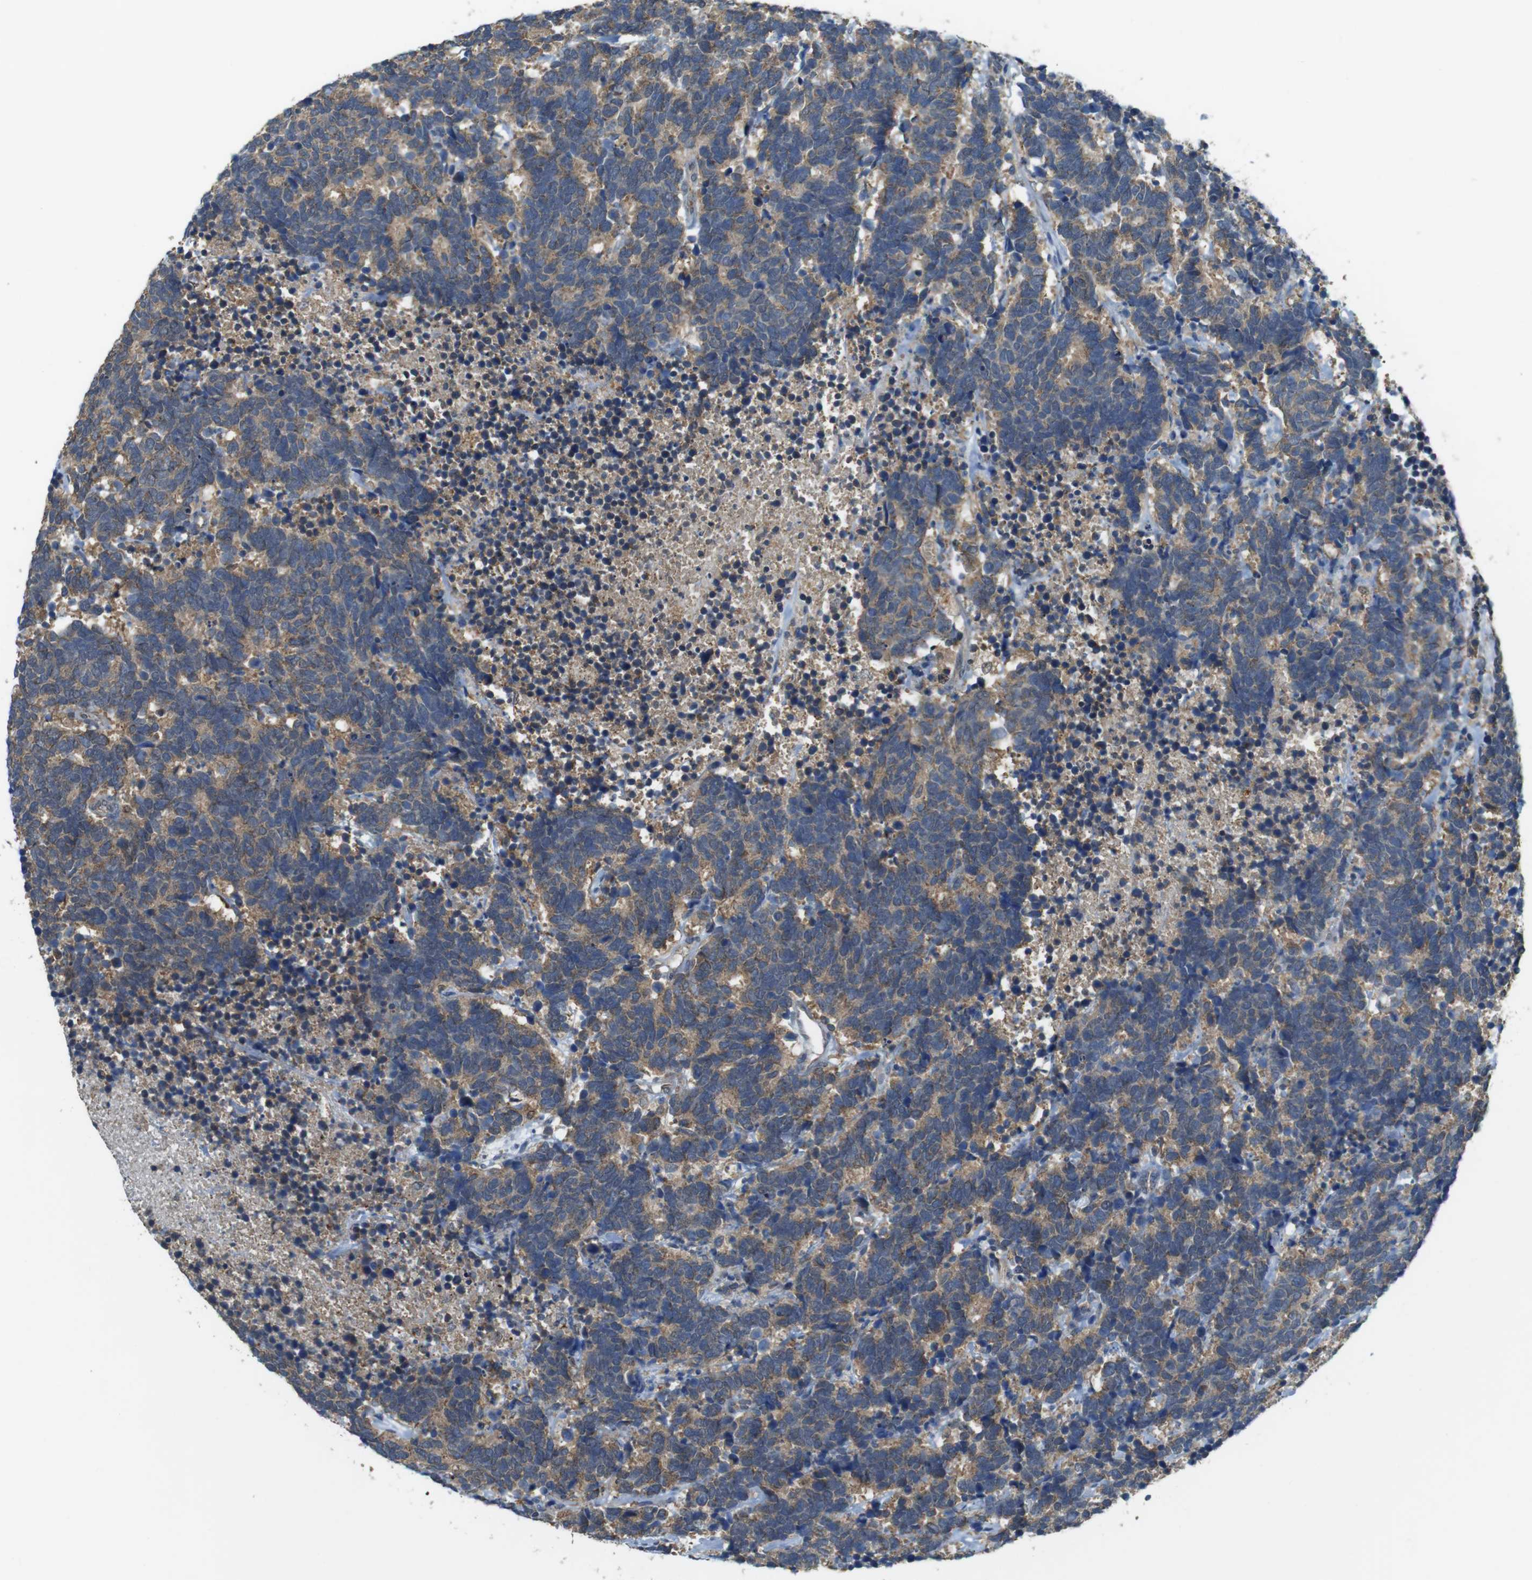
{"staining": {"intensity": "moderate", "quantity": ">75%", "location": "cytoplasmic/membranous"}, "tissue": "carcinoid", "cell_type": "Tumor cells", "image_type": "cancer", "snomed": [{"axis": "morphology", "description": "Carcinoma, NOS"}, {"axis": "morphology", "description": "Carcinoid, malignant, NOS"}, {"axis": "topography", "description": "Urinary bladder"}], "caption": "The photomicrograph demonstrates staining of malignant carcinoid, revealing moderate cytoplasmic/membranous protein staining (brown color) within tumor cells.", "gene": "BRI3BP", "patient": {"sex": "male", "age": 57}}